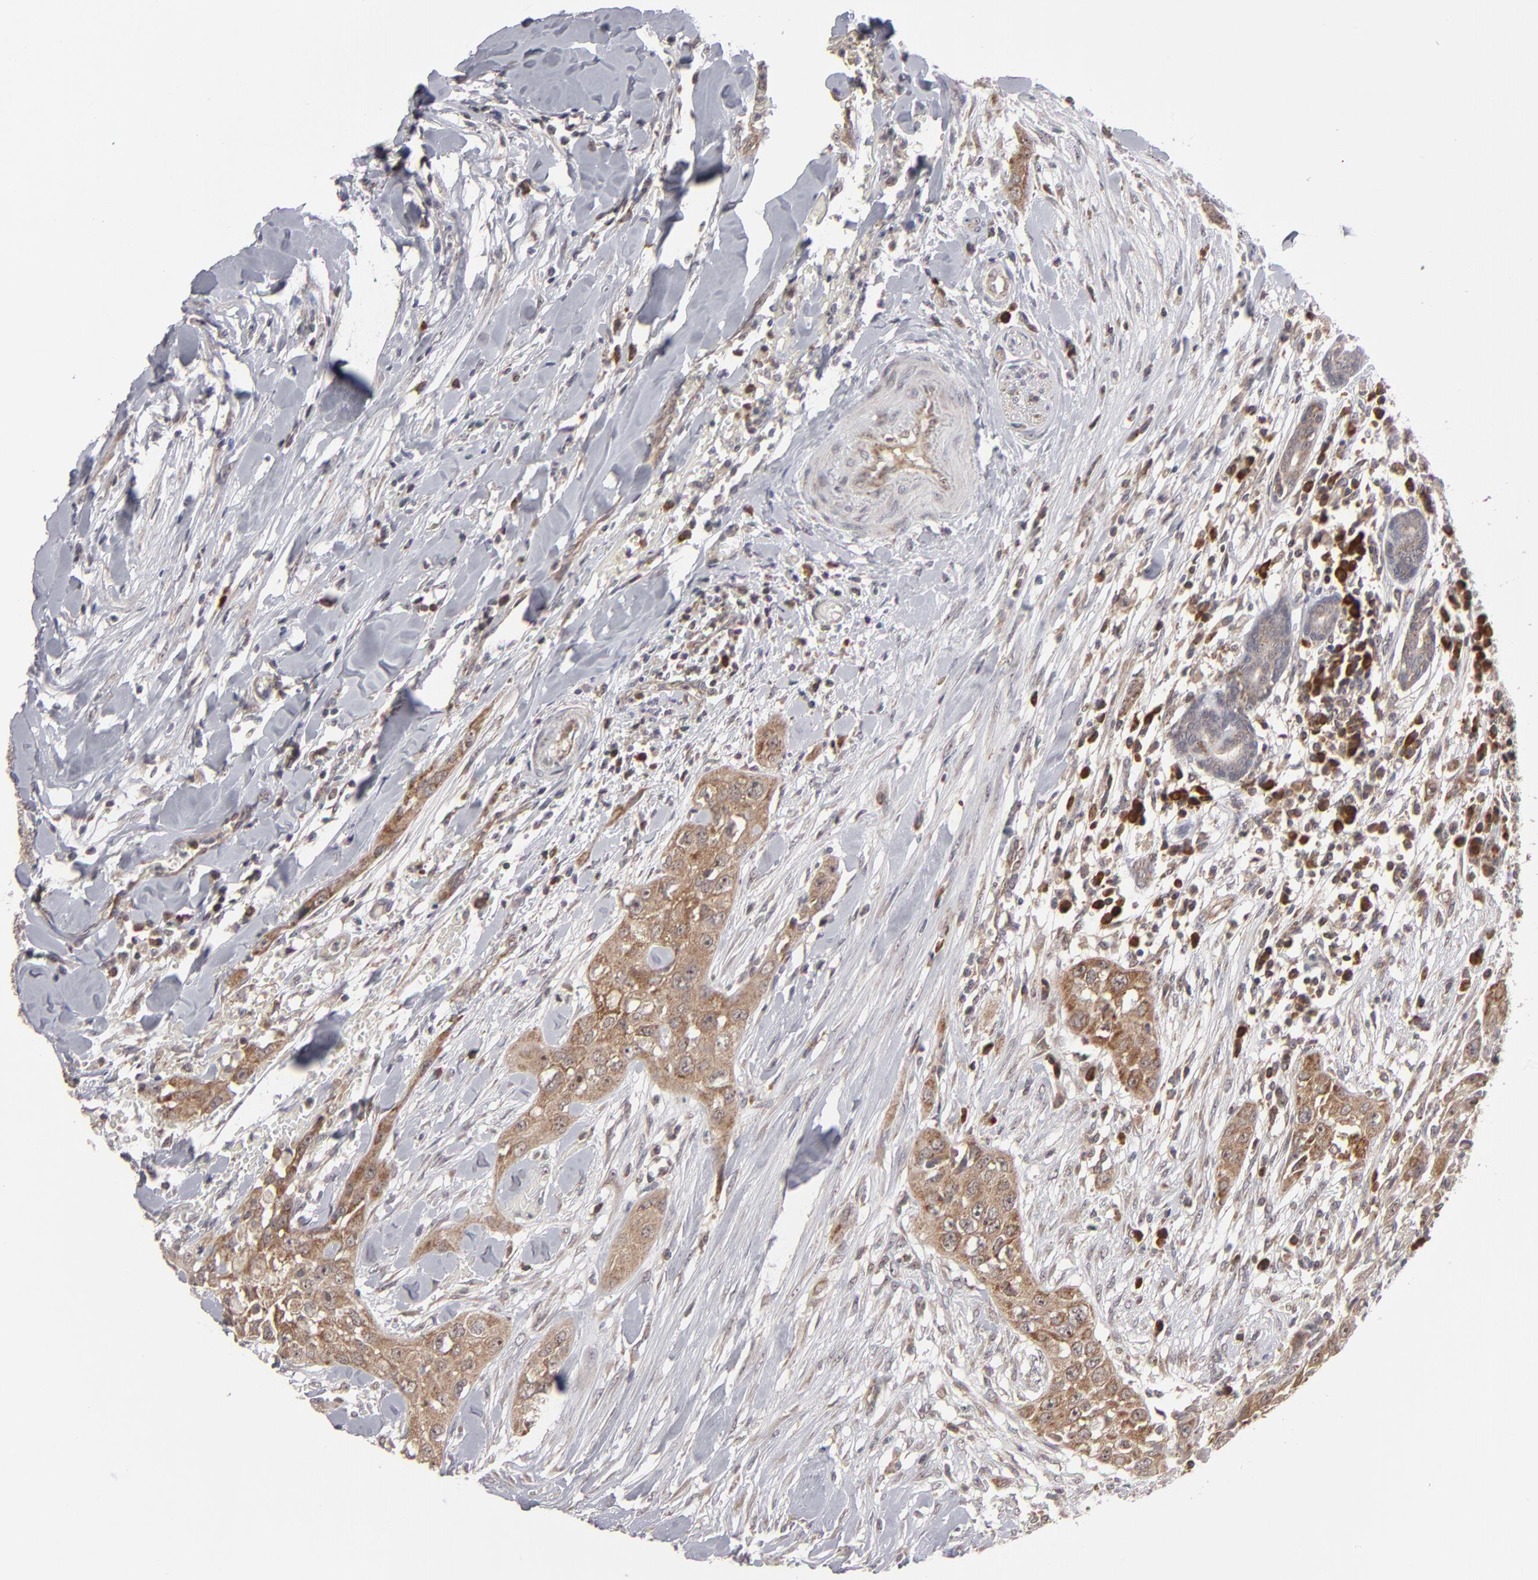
{"staining": {"intensity": "moderate", "quantity": "25%-75%", "location": "cytoplasmic/membranous"}, "tissue": "head and neck cancer", "cell_type": "Tumor cells", "image_type": "cancer", "snomed": [{"axis": "morphology", "description": "Neoplasm, malignant, NOS"}, {"axis": "topography", "description": "Salivary gland"}, {"axis": "topography", "description": "Head-Neck"}], "caption": "This is an image of immunohistochemistry staining of neoplasm (malignant) (head and neck), which shows moderate staining in the cytoplasmic/membranous of tumor cells.", "gene": "GLCCI1", "patient": {"sex": "male", "age": 43}}